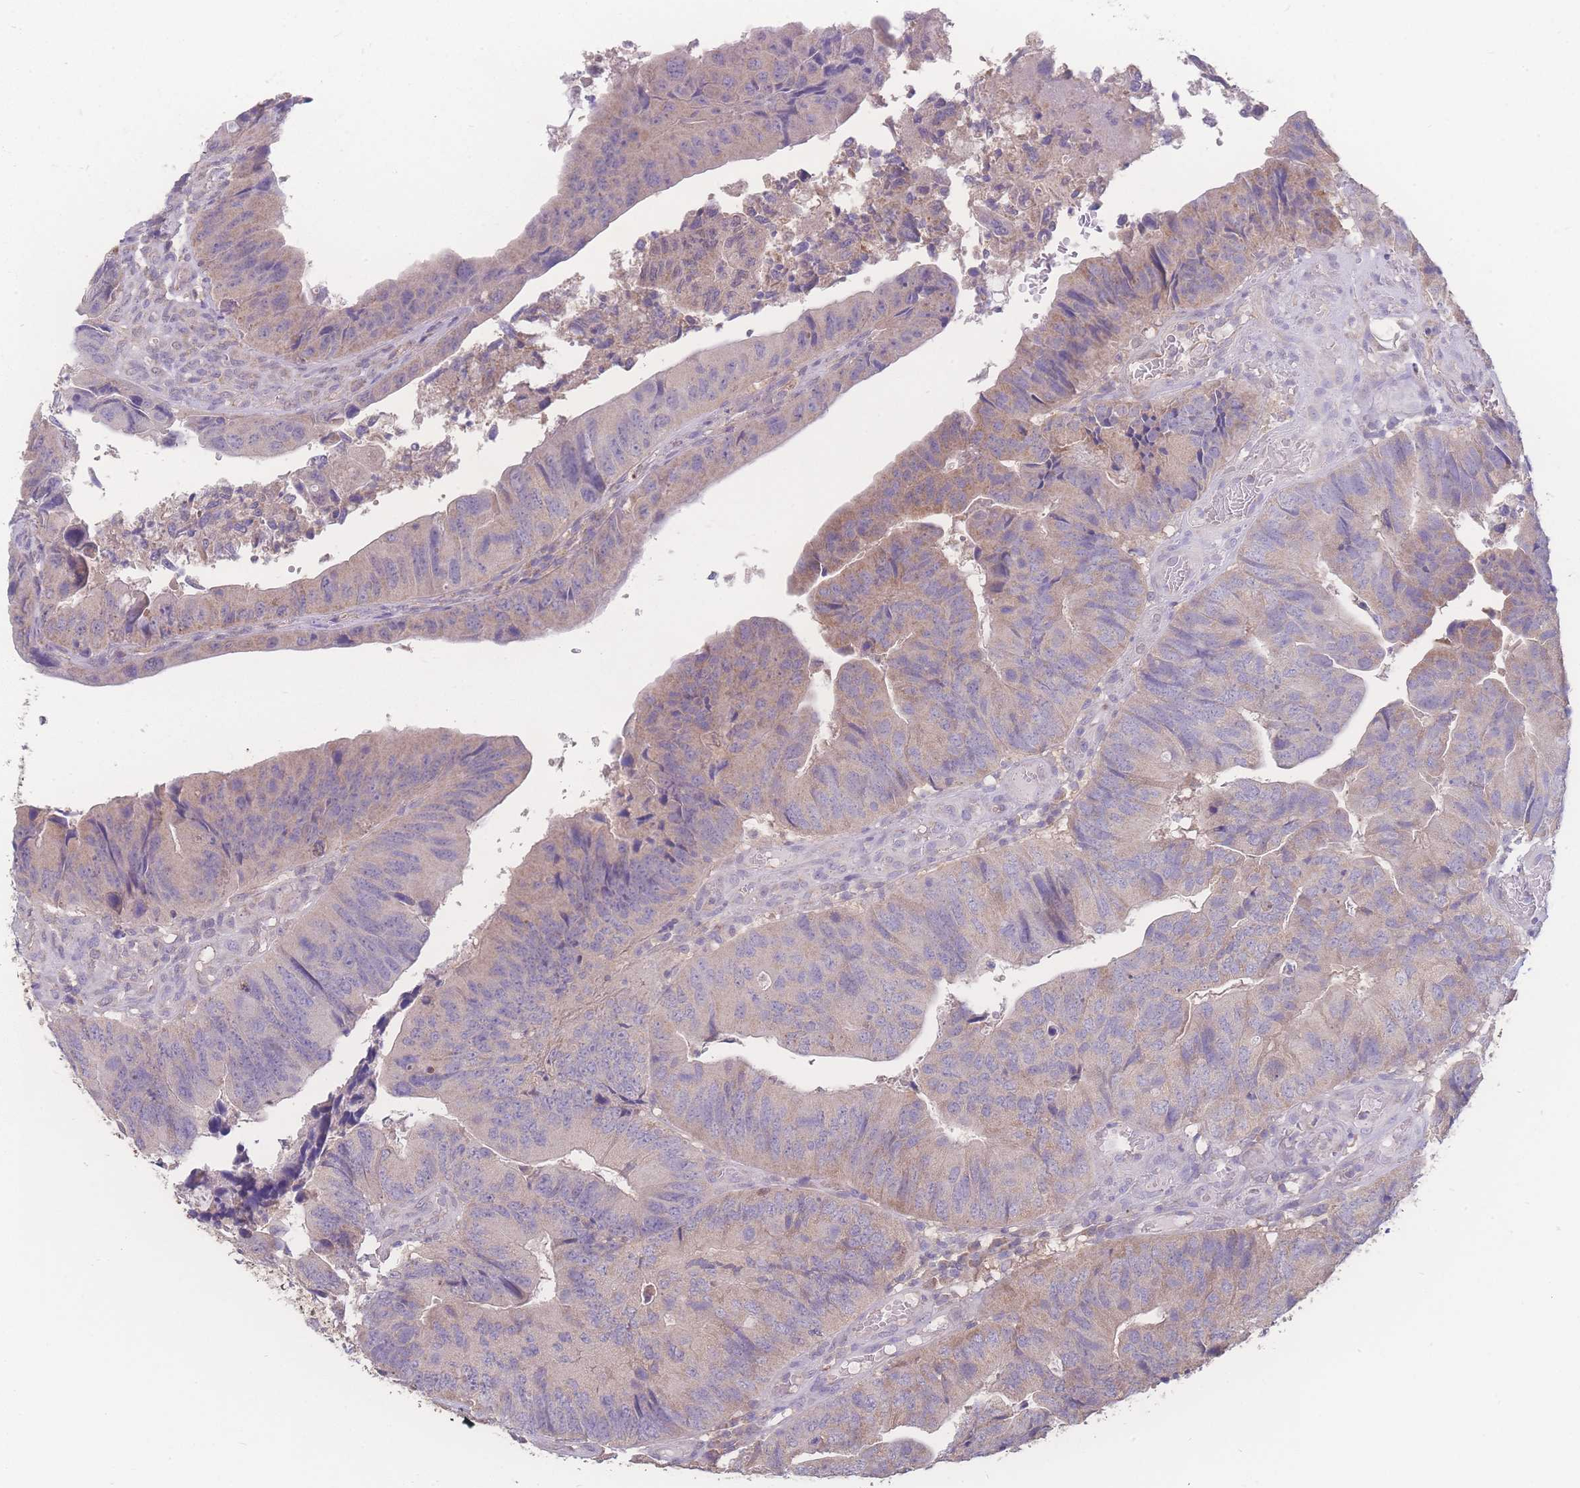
{"staining": {"intensity": "weak", "quantity": "<25%", "location": "cytoplasmic/membranous"}, "tissue": "colorectal cancer", "cell_type": "Tumor cells", "image_type": "cancer", "snomed": [{"axis": "morphology", "description": "Adenocarcinoma, NOS"}, {"axis": "topography", "description": "Colon"}], "caption": "A high-resolution micrograph shows immunohistochemistry (IHC) staining of colorectal cancer (adenocarcinoma), which displays no significant expression in tumor cells. Brightfield microscopy of IHC stained with DAB (3,3'-diaminobenzidine) (brown) and hematoxylin (blue), captured at high magnification.", "gene": "GIPR", "patient": {"sex": "female", "age": 67}}